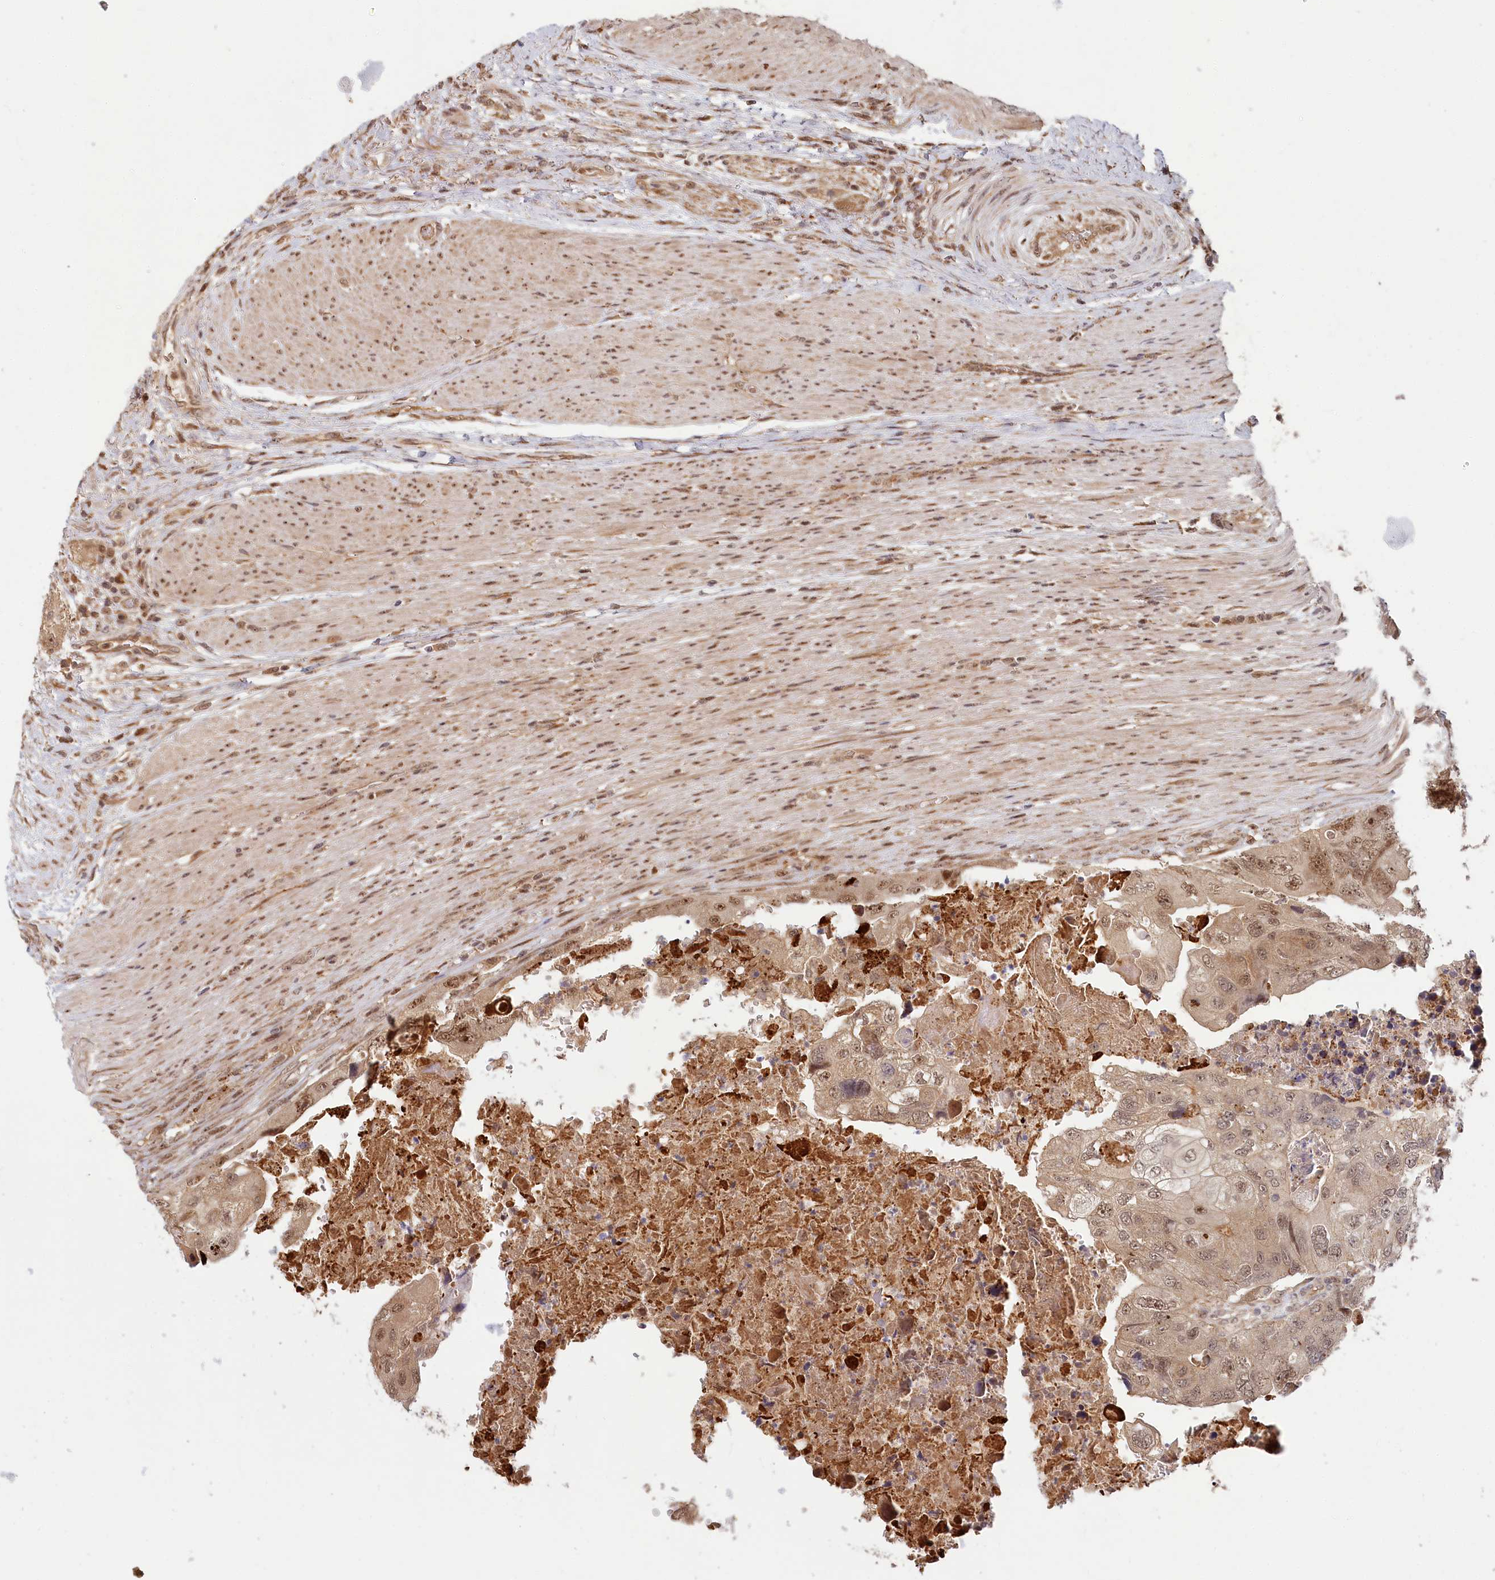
{"staining": {"intensity": "moderate", "quantity": ">75%", "location": "nuclear"}, "tissue": "colorectal cancer", "cell_type": "Tumor cells", "image_type": "cancer", "snomed": [{"axis": "morphology", "description": "Adenocarcinoma, NOS"}, {"axis": "topography", "description": "Rectum"}], "caption": "This is a photomicrograph of immunohistochemistry staining of adenocarcinoma (colorectal), which shows moderate staining in the nuclear of tumor cells.", "gene": "WAPL", "patient": {"sex": "male", "age": 63}}